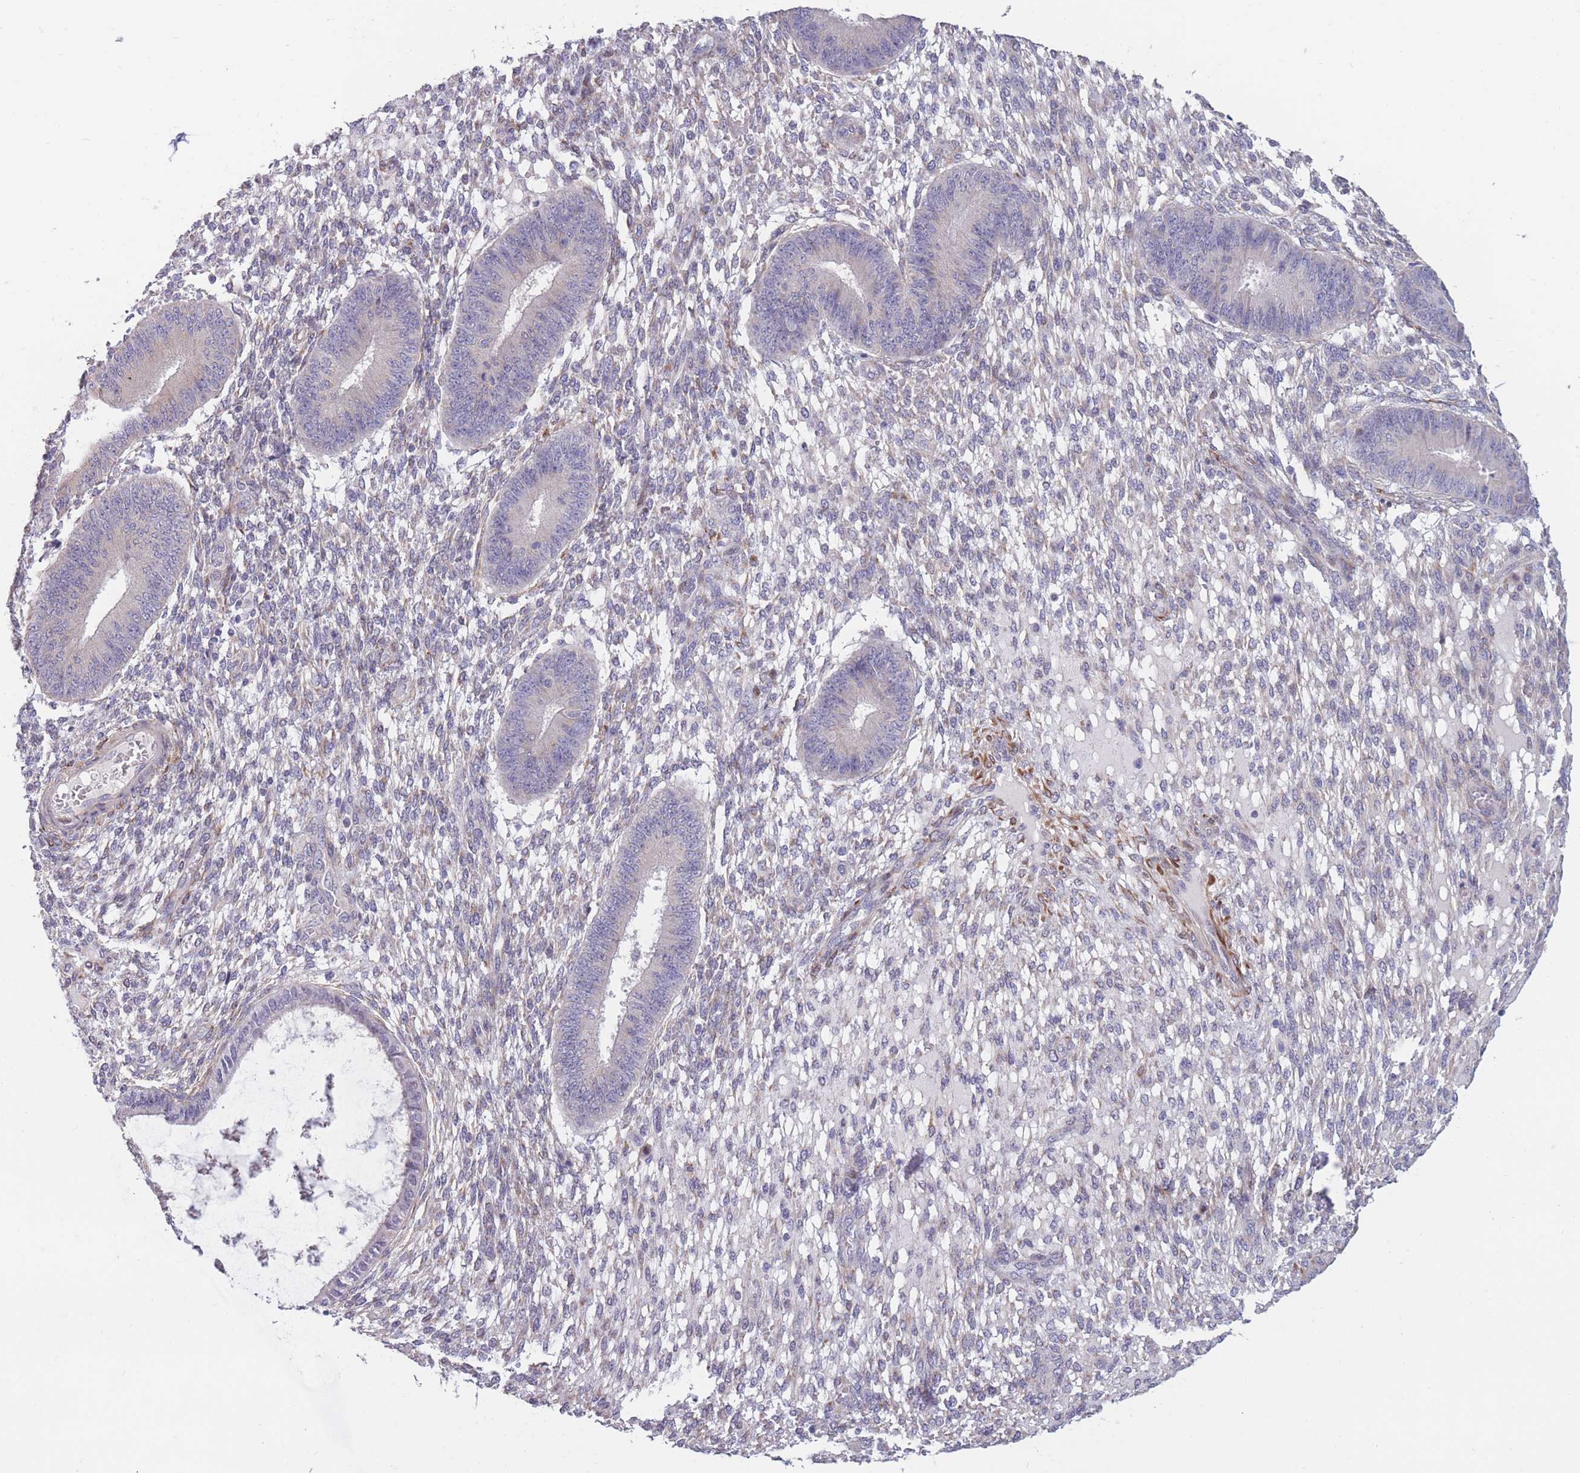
{"staining": {"intensity": "negative", "quantity": "none", "location": "none"}, "tissue": "endometrium", "cell_type": "Cells in endometrial stroma", "image_type": "normal", "snomed": [{"axis": "morphology", "description": "Normal tissue, NOS"}, {"axis": "topography", "description": "Endometrium"}], "caption": "This micrograph is of benign endometrium stained with immunohistochemistry to label a protein in brown with the nuclei are counter-stained blue. There is no expression in cells in endometrial stroma. (DAB immunohistochemistry (IHC) visualized using brightfield microscopy, high magnification).", "gene": "CCNQ", "patient": {"sex": "female", "age": 49}}